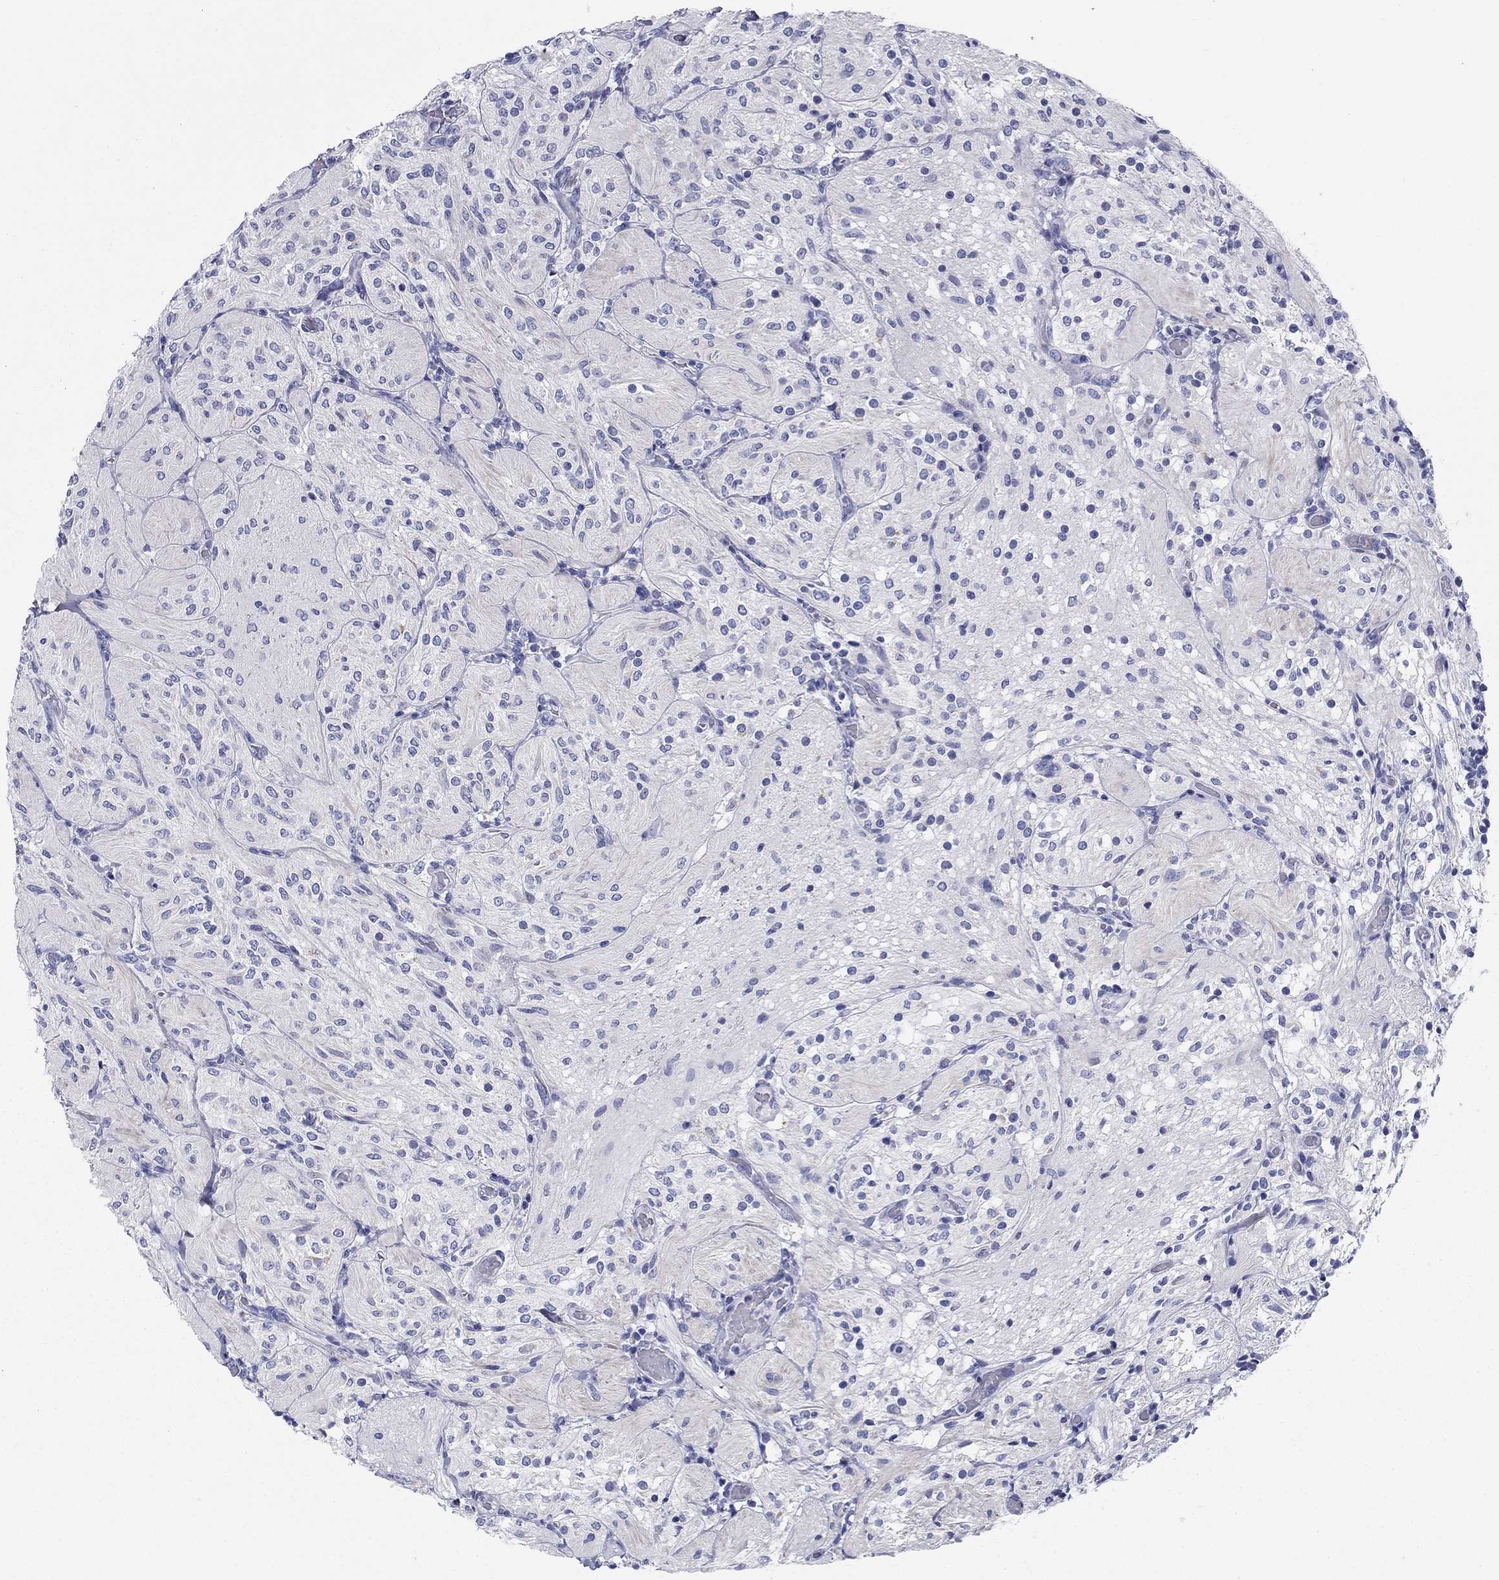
{"staining": {"intensity": "negative", "quantity": "none", "location": "none"}, "tissue": "glioma", "cell_type": "Tumor cells", "image_type": "cancer", "snomed": [{"axis": "morphology", "description": "Glioma, malignant, Low grade"}, {"axis": "topography", "description": "Brain"}], "caption": "An immunohistochemistry (IHC) image of glioma is shown. There is no staining in tumor cells of glioma. The staining was performed using DAB to visualize the protein expression in brown, while the nuclei were stained in blue with hematoxylin (Magnification: 20x).", "gene": "UPB1", "patient": {"sex": "male", "age": 3}}